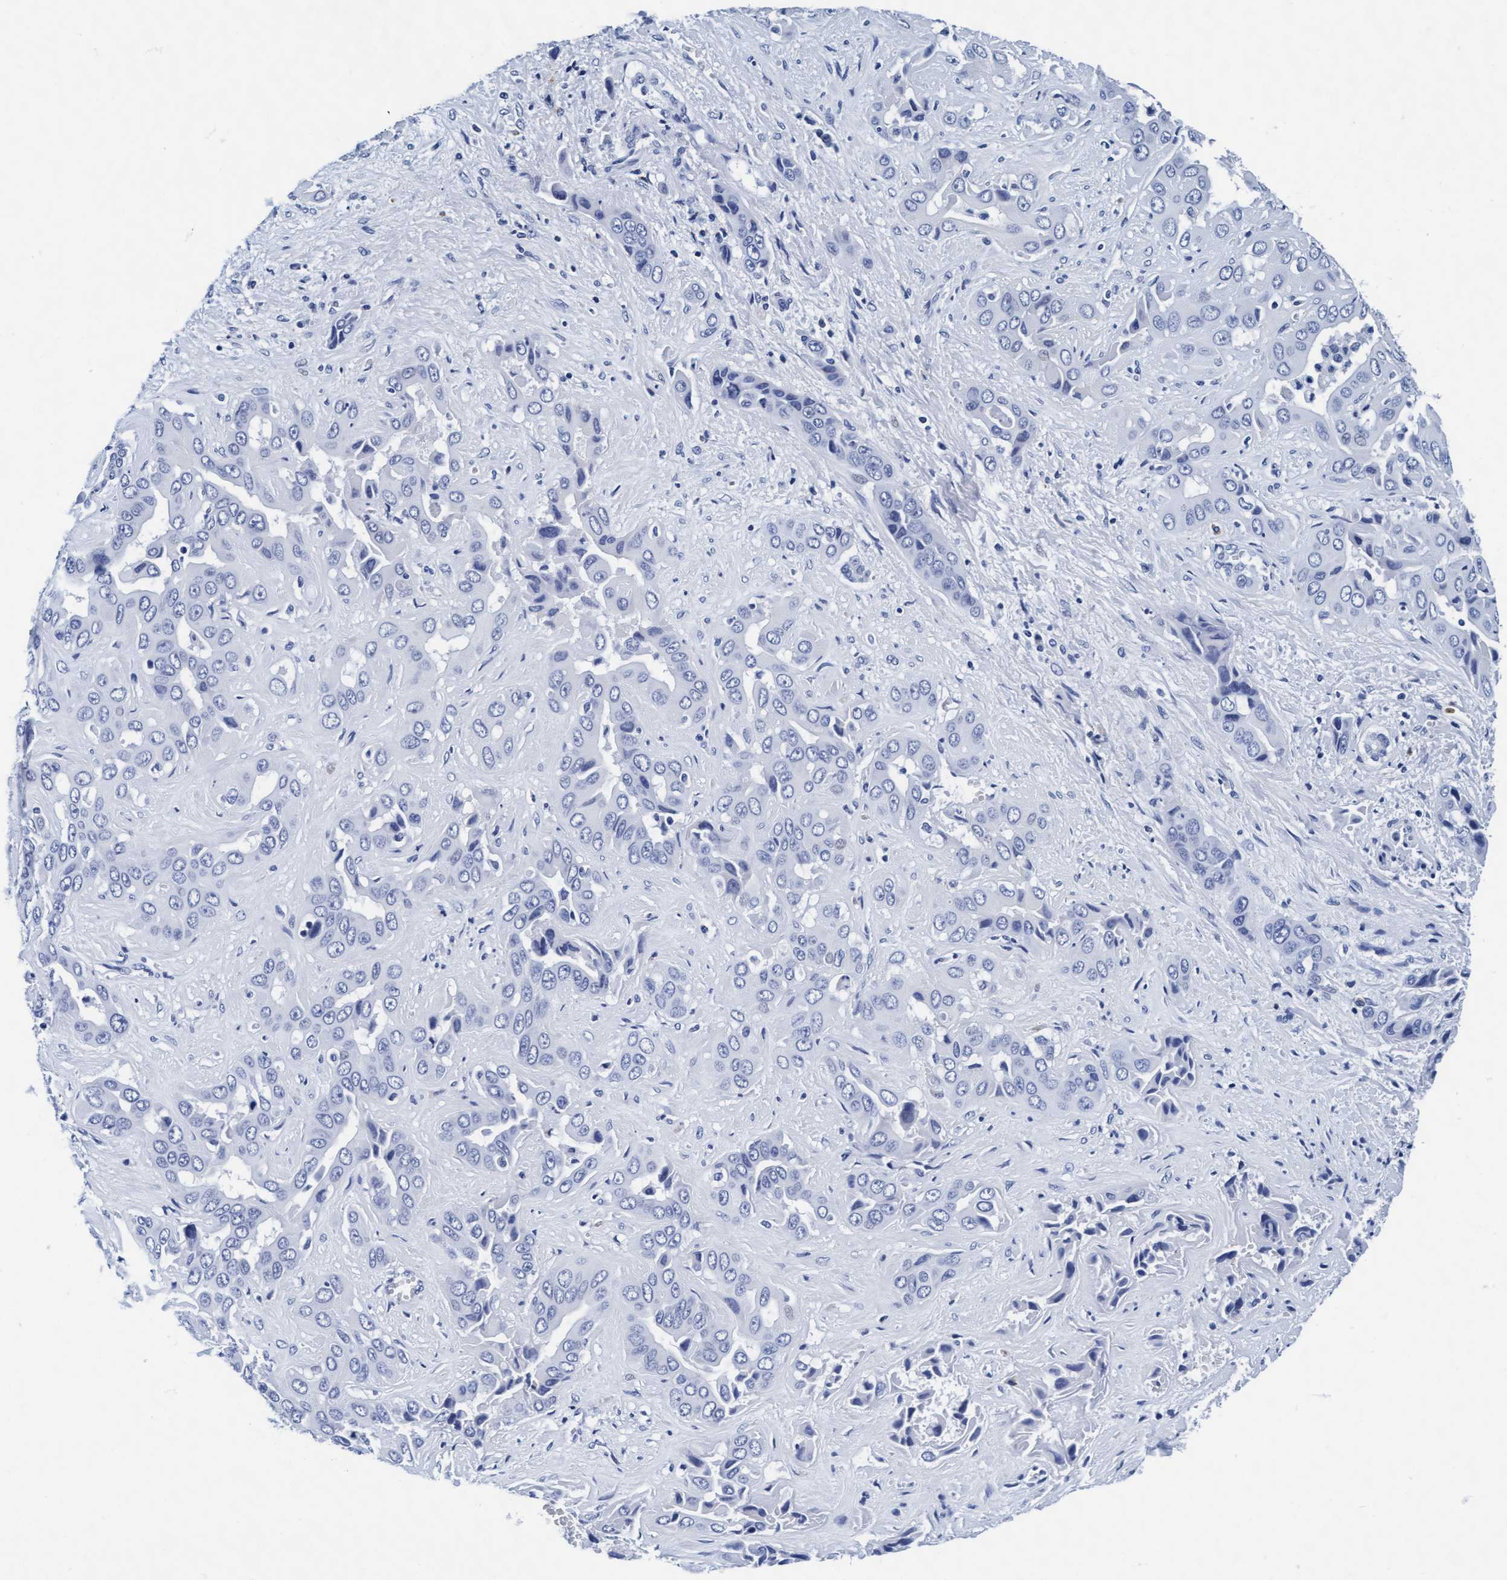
{"staining": {"intensity": "negative", "quantity": "none", "location": "none"}, "tissue": "liver cancer", "cell_type": "Tumor cells", "image_type": "cancer", "snomed": [{"axis": "morphology", "description": "Cholangiocarcinoma"}, {"axis": "topography", "description": "Liver"}], "caption": "Tumor cells are negative for brown protein staining in liver cholangiocarcinoma.", "gene": "ARSG", "patient": {"sex": "female", "age": 52}}